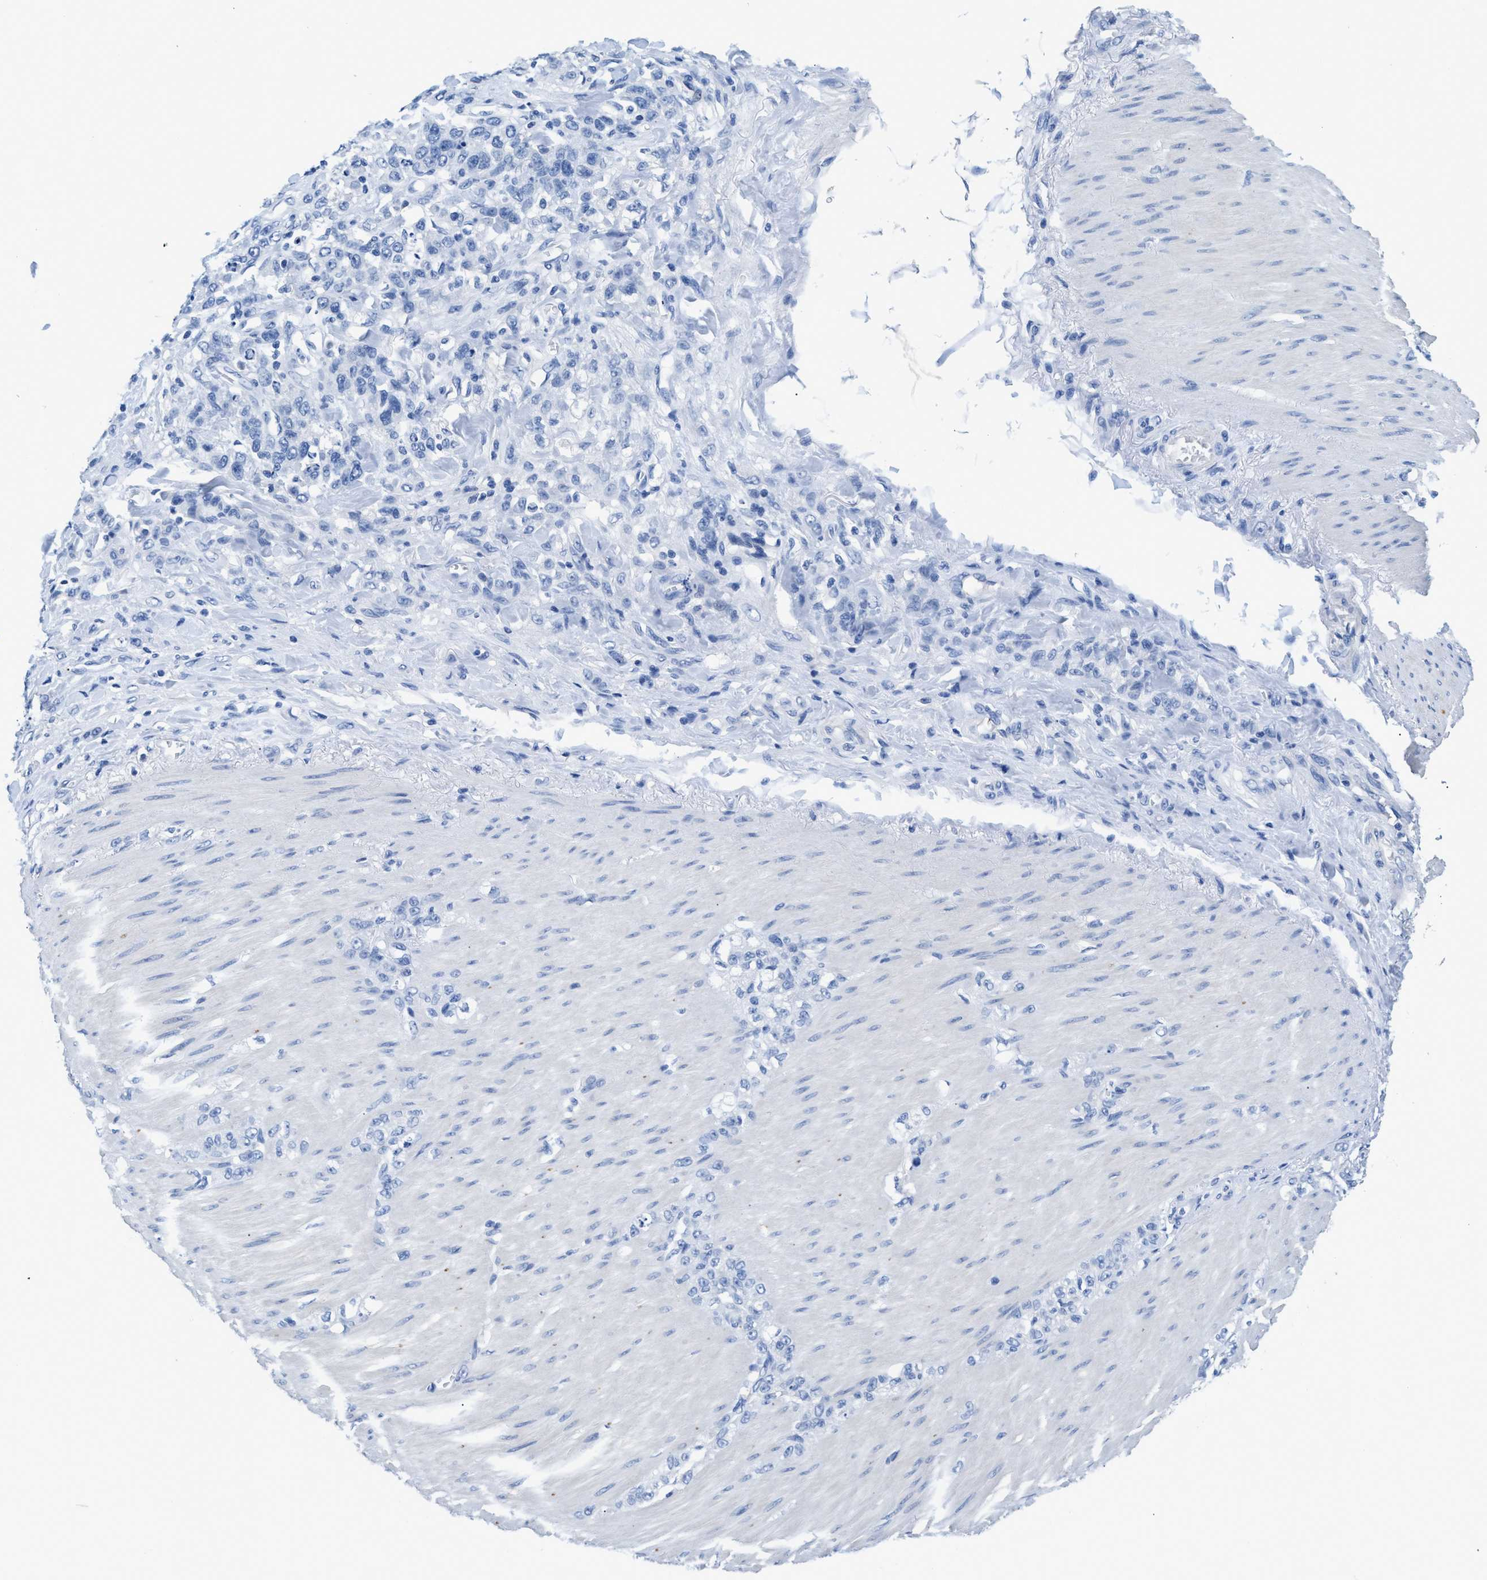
{"staining": {"intensity": "negative", "quantity": "none", "location": "none"}, "tissue": "stomach cancer", "cell_type": "Tumor cells", "image_type": "cancer", "snomed": [{"axis": "morphology", "description": "Normal tissue, NOS"}, {"axis": "morphology", "description": "Adenocarcinoma, NOS"}, {"axis": "topography", "description": "Stomach"}], "caption": "Immunohistochemical staining of human stomach cancer reveals no significant staining in tumor cells.", "gene": "SLFN13", "patient": {"sex": "male", "age": 82}}